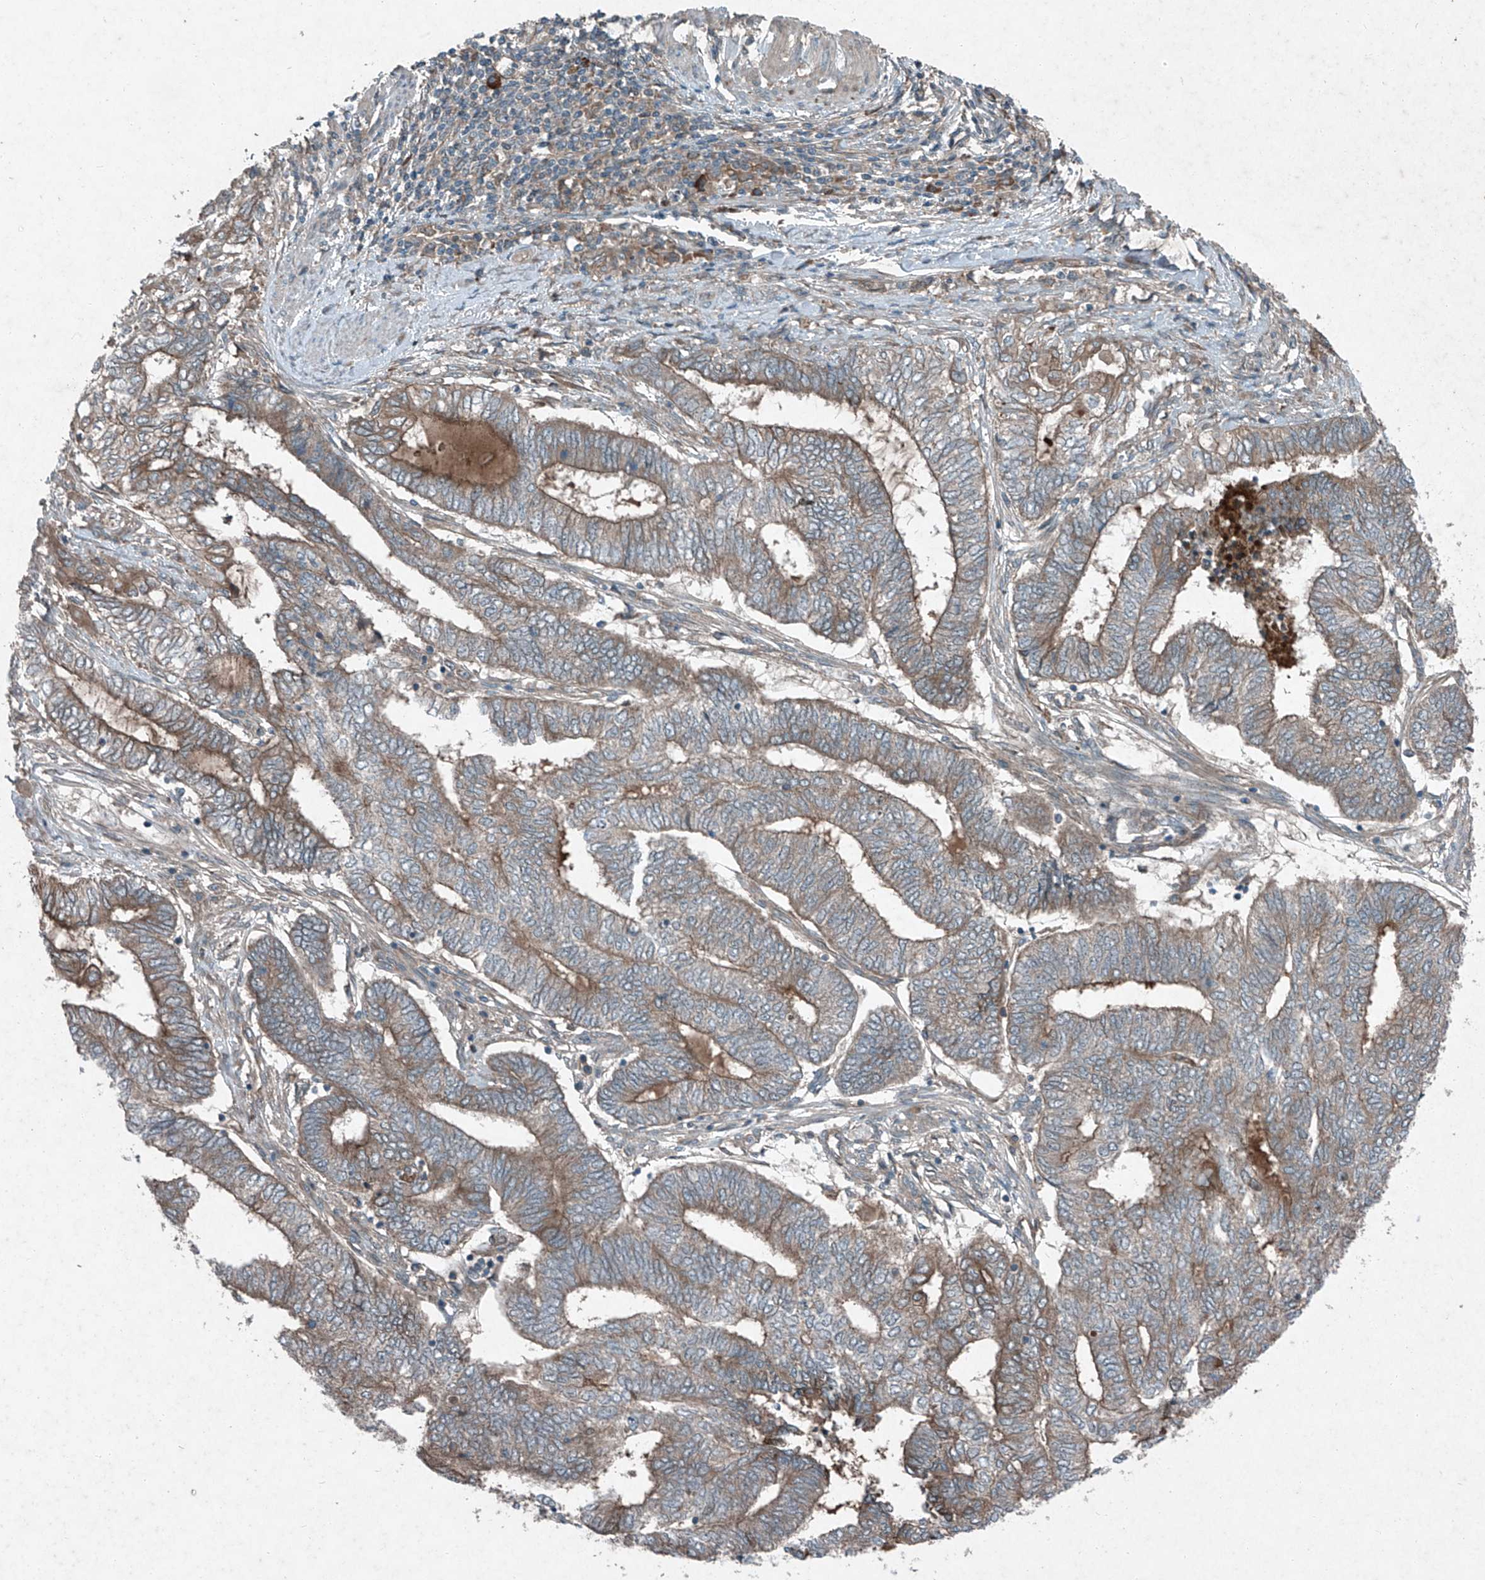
{"staining": {"intensity": "moderate", "quantity": ">75%", "location": "cytoplasmic/membranous"}, "tissue": "endometrial cancer", "cell_type": "Tumor cells", "image_type": "cancer", "snomed": [{"axis": "morphology", "description": "Adenocarcinoma, NOS"}, {"axis": "topography", "description": "Uterus"}, {"axis": "topography", "description": "Endometrium"}], "caption": "Endometrial adenocarcinoma stained with a brown dye displays moderate cytoplasmic/membranous positive staining in approximately >75% of tumor cells.", "gene": "FOXRED2", "patient": {"sex": "female", "age": 70}}